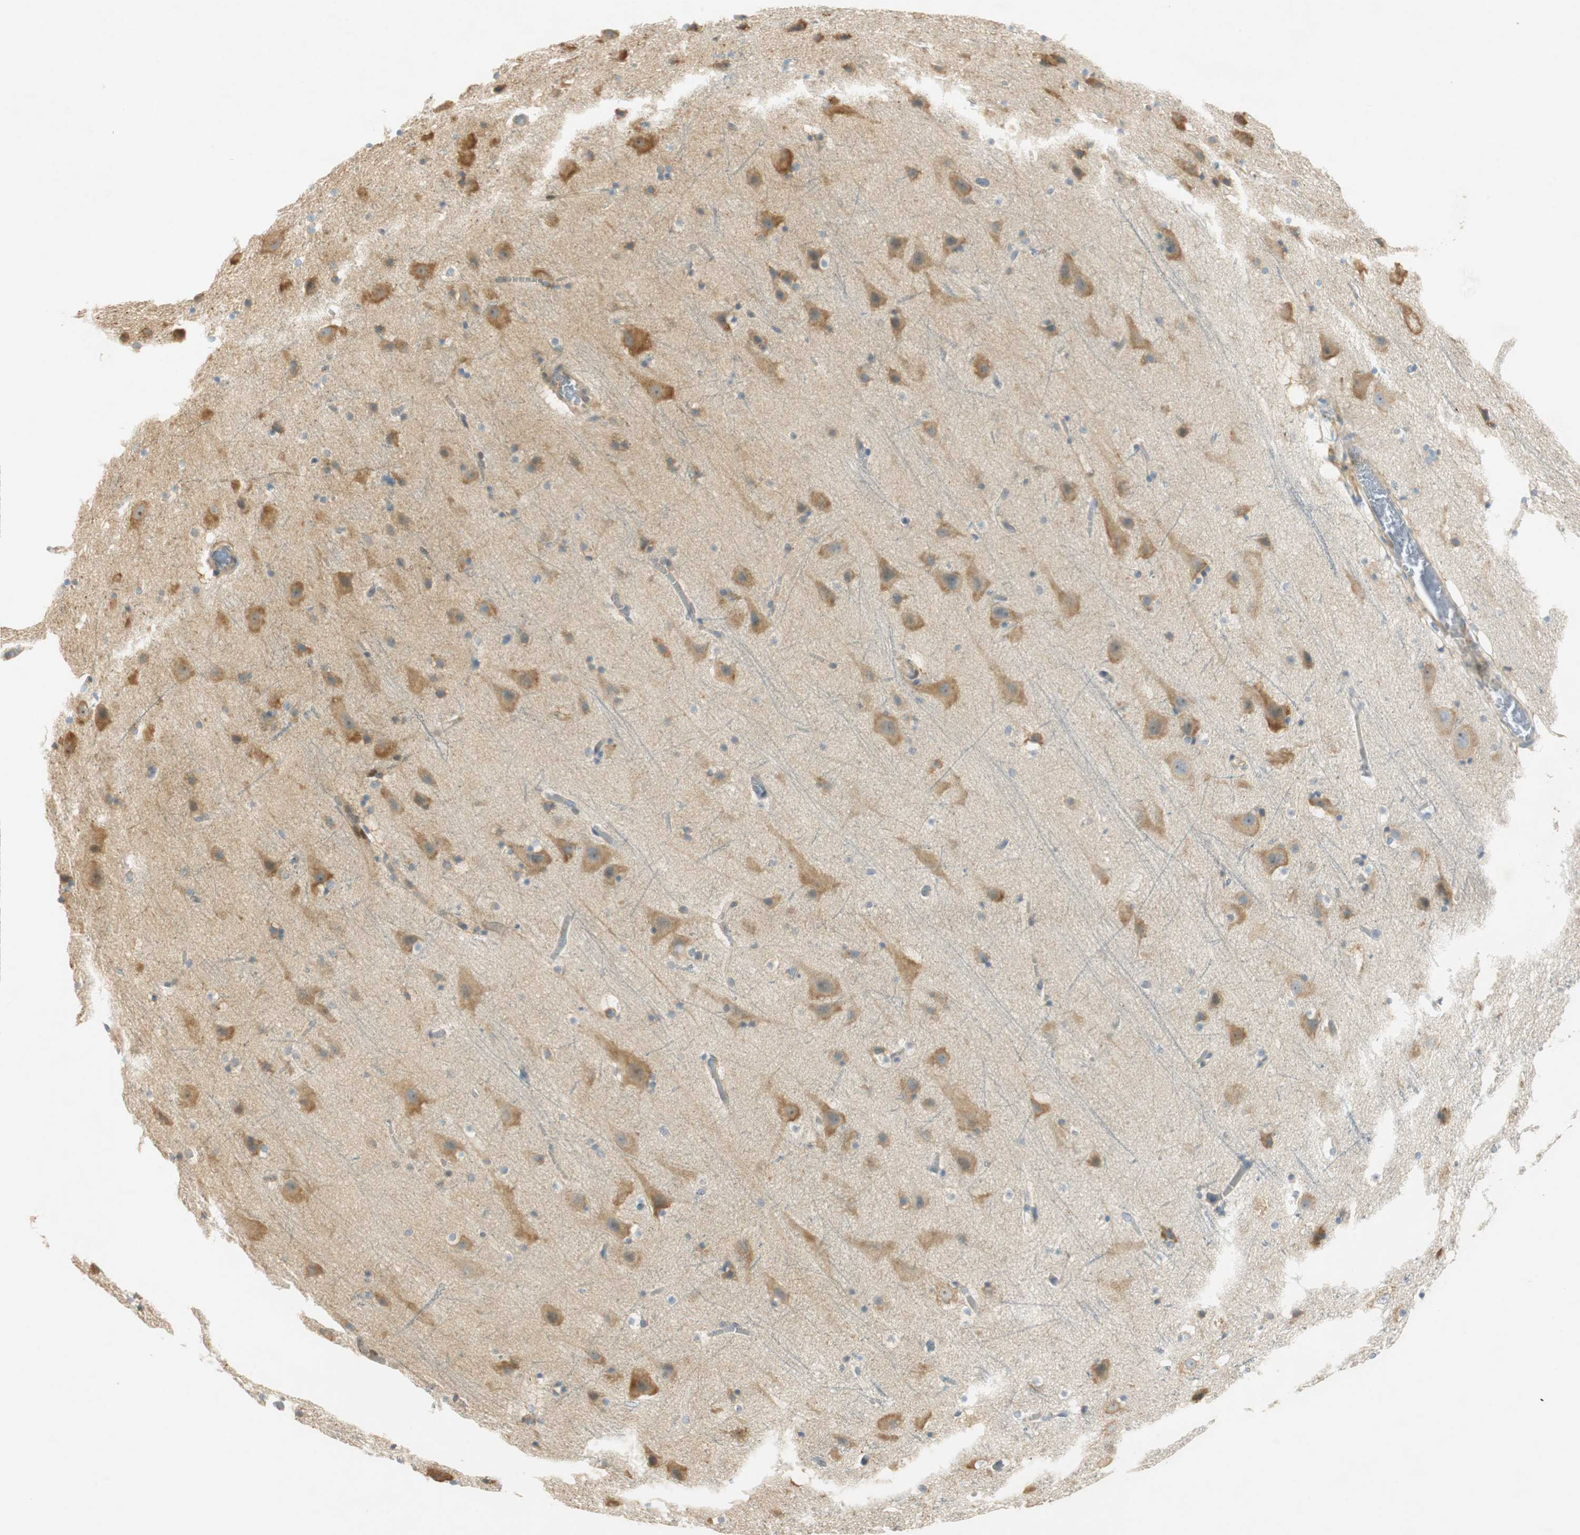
{"staining": {"intensity": "moderate", "quantity": ">75%", "location": "cytoplasmic/membranous"}, "tissue": "cerebral cortex", "cell_type": "Endothelial cells", "image_type": "normal", "snomed": [{"axis": "morphology", "description": "Normal tissue, NOS"}, {"axis": "topography", "description": "Cerebral cortex"}], "caption": "An image of human cerebral cortex stained for a protein displays moderate cytoplasmic/membranous brown staining in endothelial cells.", "gene": "MSX2", "patient": {"sex": "male", "age": 45}}